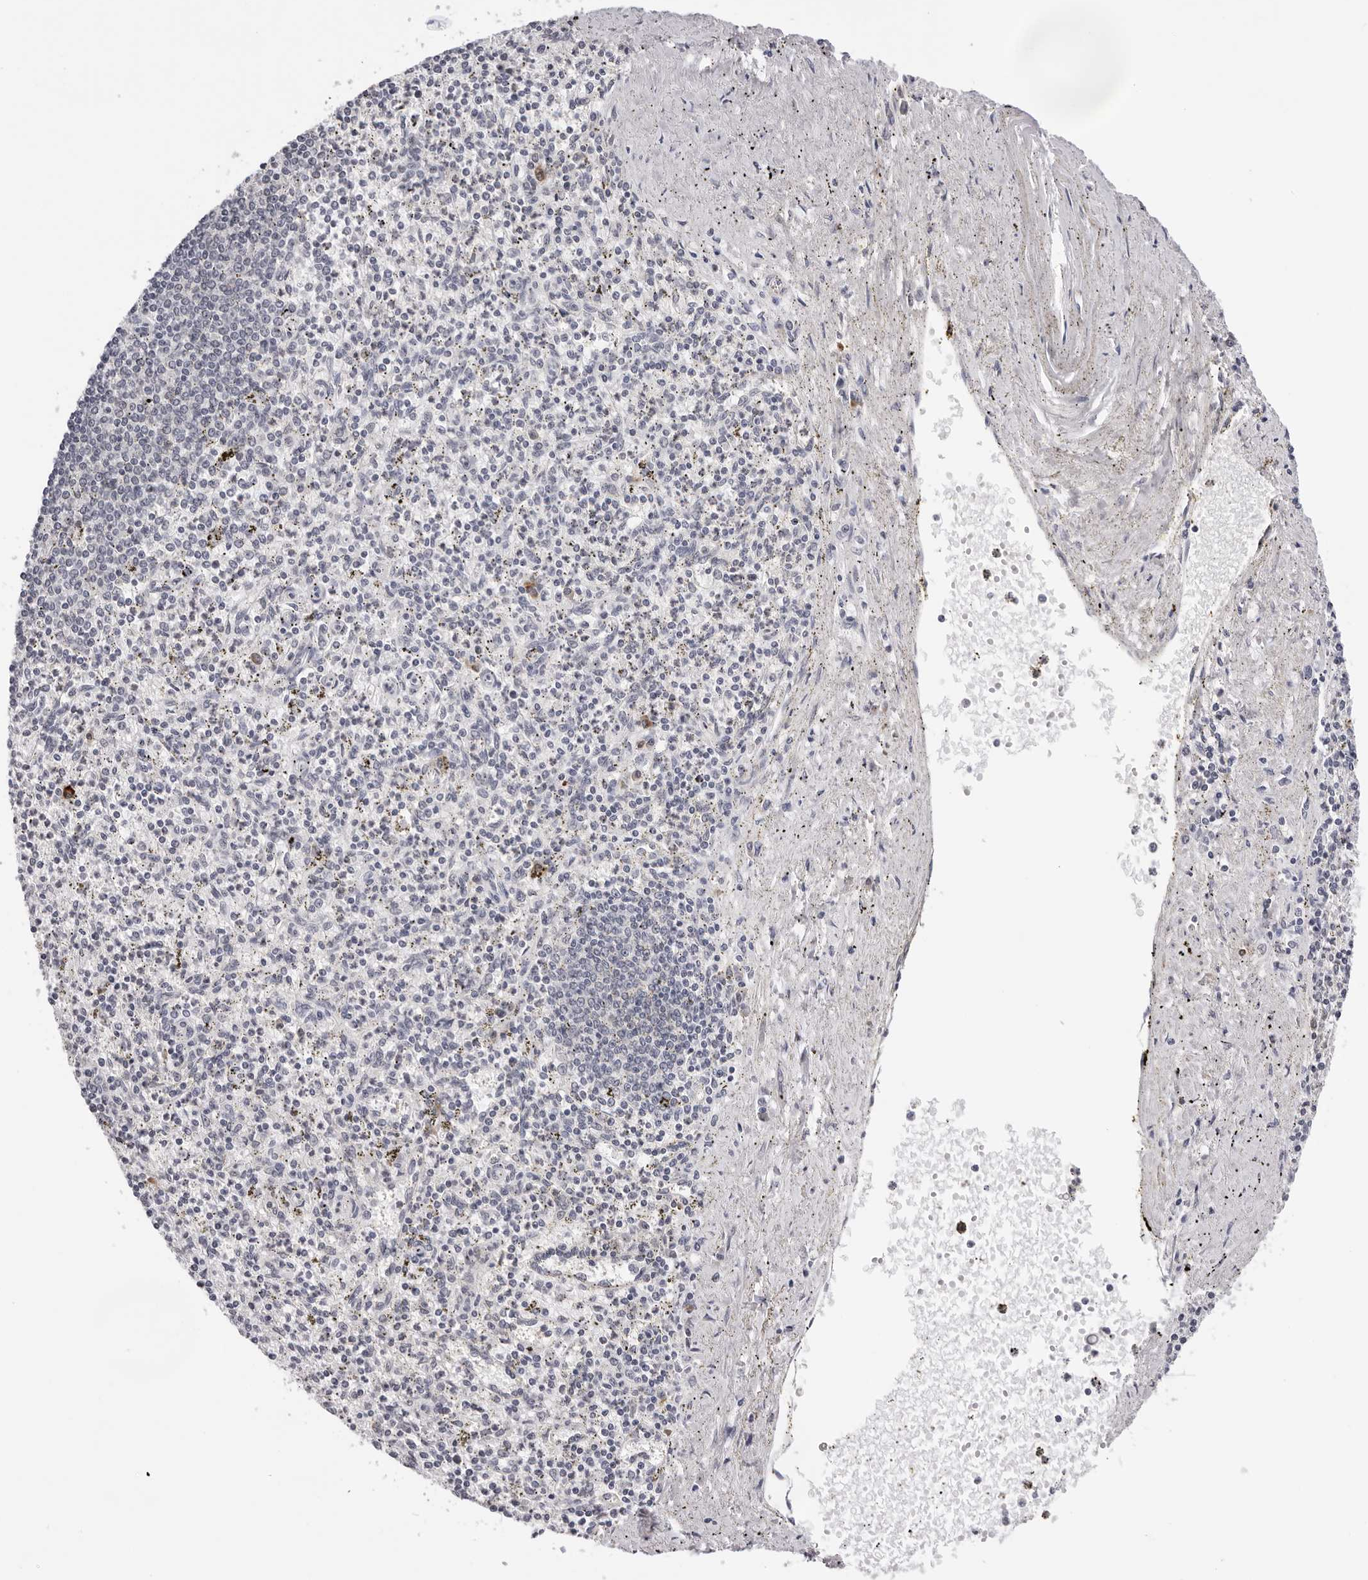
{"staining": {"intensity": "negative", "quantity": "none", "location": "none"}, "tissue": "spleen", "cell_type": "Cells in red pulp", "image_type": "normal", "snomed": [{"axis": "morphology", "description": "Normal tissue, NOS"}, {"axis": "topography", "description": "Spleen"}], "caption": "High power microscopy image of an IHC photomicrograph of benign spleen, revealing no significant expression in cells in red pulp.", "gene": "IL17RA", "patient": {"sex": "male", "age": 72}}